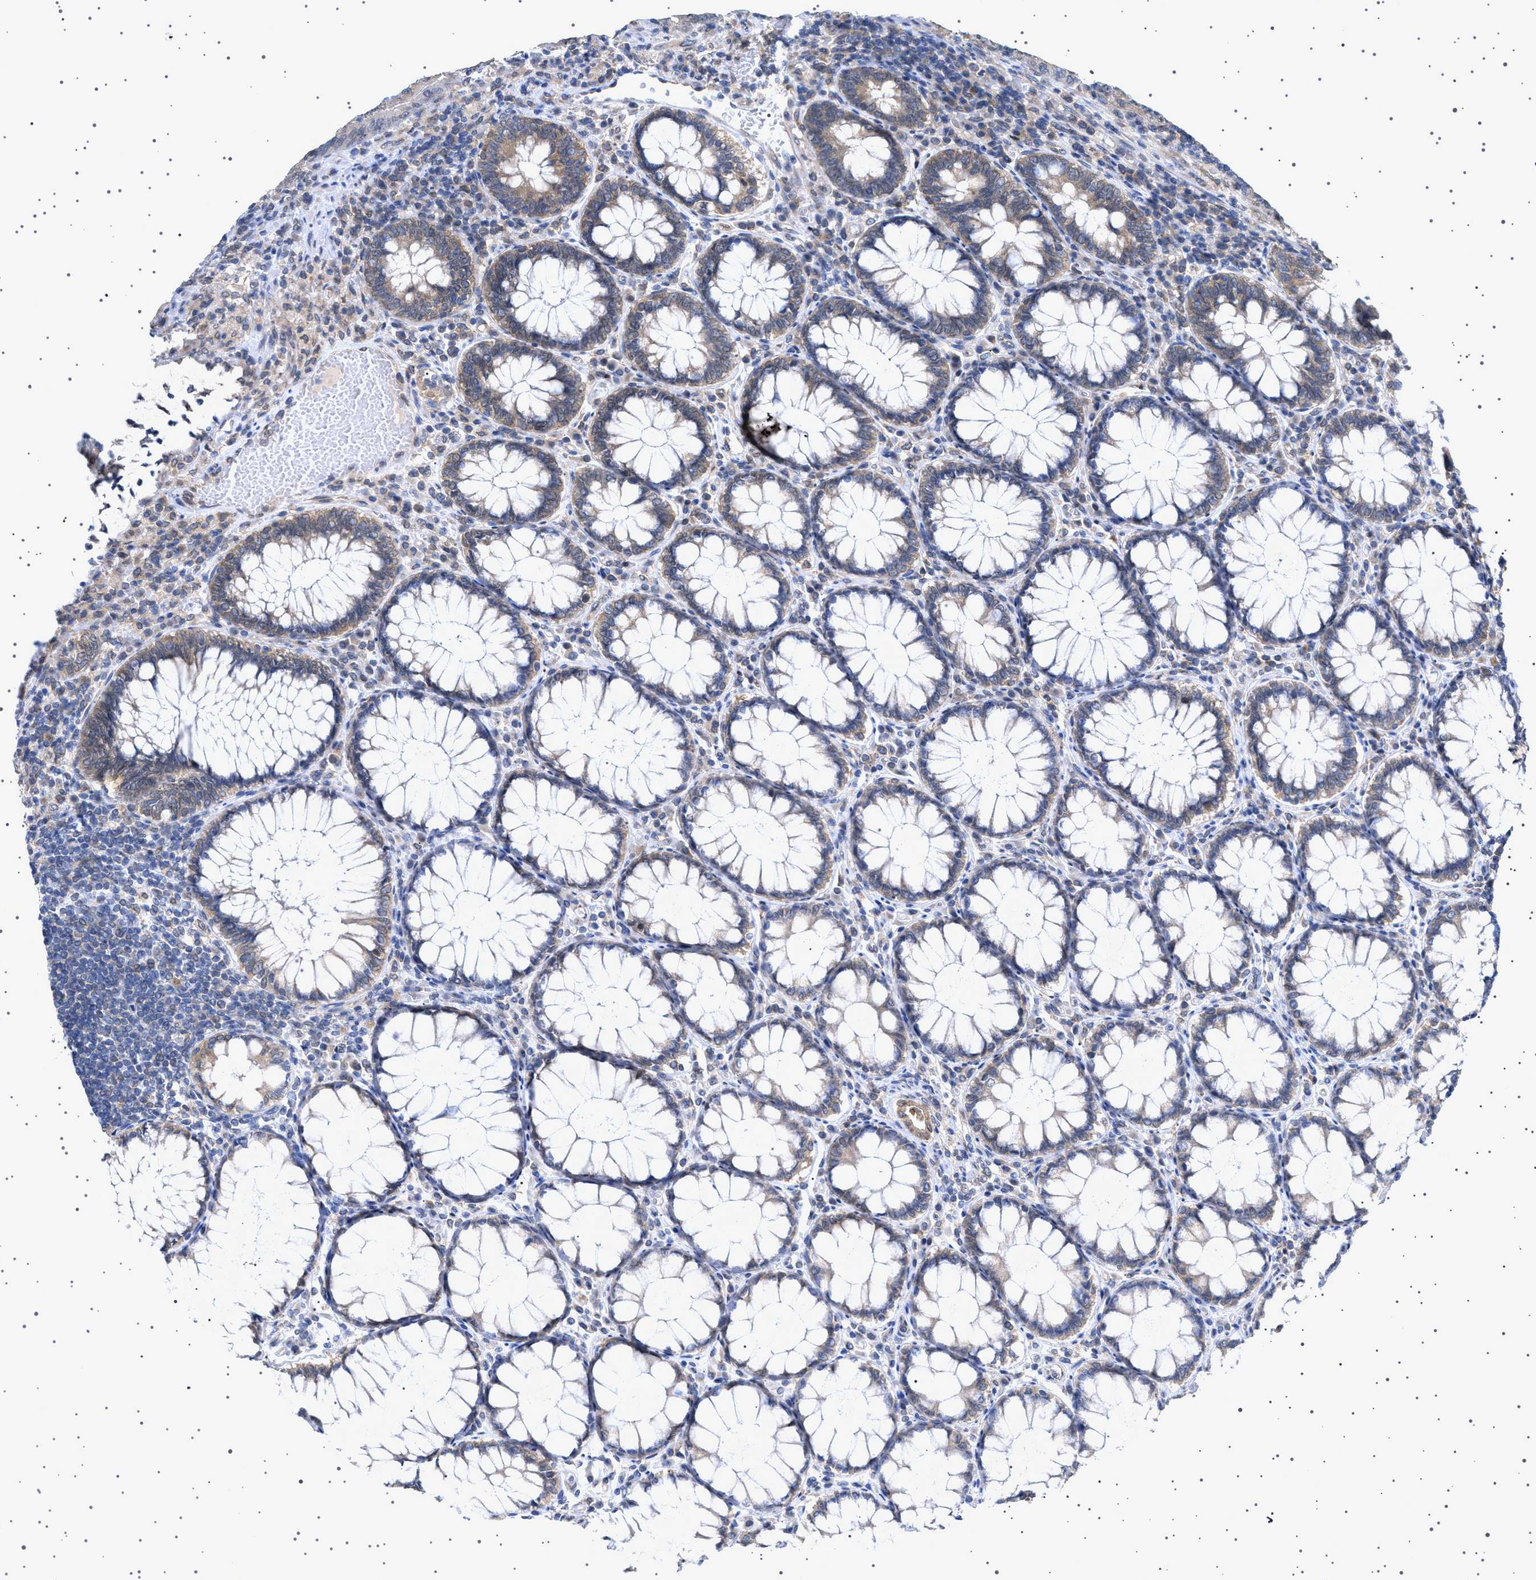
{"staining": {"intensity": "weak", "quantity": "<25%", "location": "cytoplasmic/membranous"}, "tissue": "colorectal cancer", "cell_type": "Tumor cells", "image_type": "cancer", "snomed": [{"axis": "morphology", "description": "Normal tissue, NOS"}, {"axis": "morphology", "description": "Adenocarcinoma, NOS"}, {"axis": "topography", "description": "Rectum"}], "caption": "High magnification brightfield microscopy of colorectal cancer stained with DAB (brown) and counterstained with hematoxylin (blue): tumor cells show no significant expression. (Brightfield microscopy of DAB immunohistochemistry (IHC) at high magnification).", "gene": "NUP93", "patient": {"sex": "female", "age": 66}}